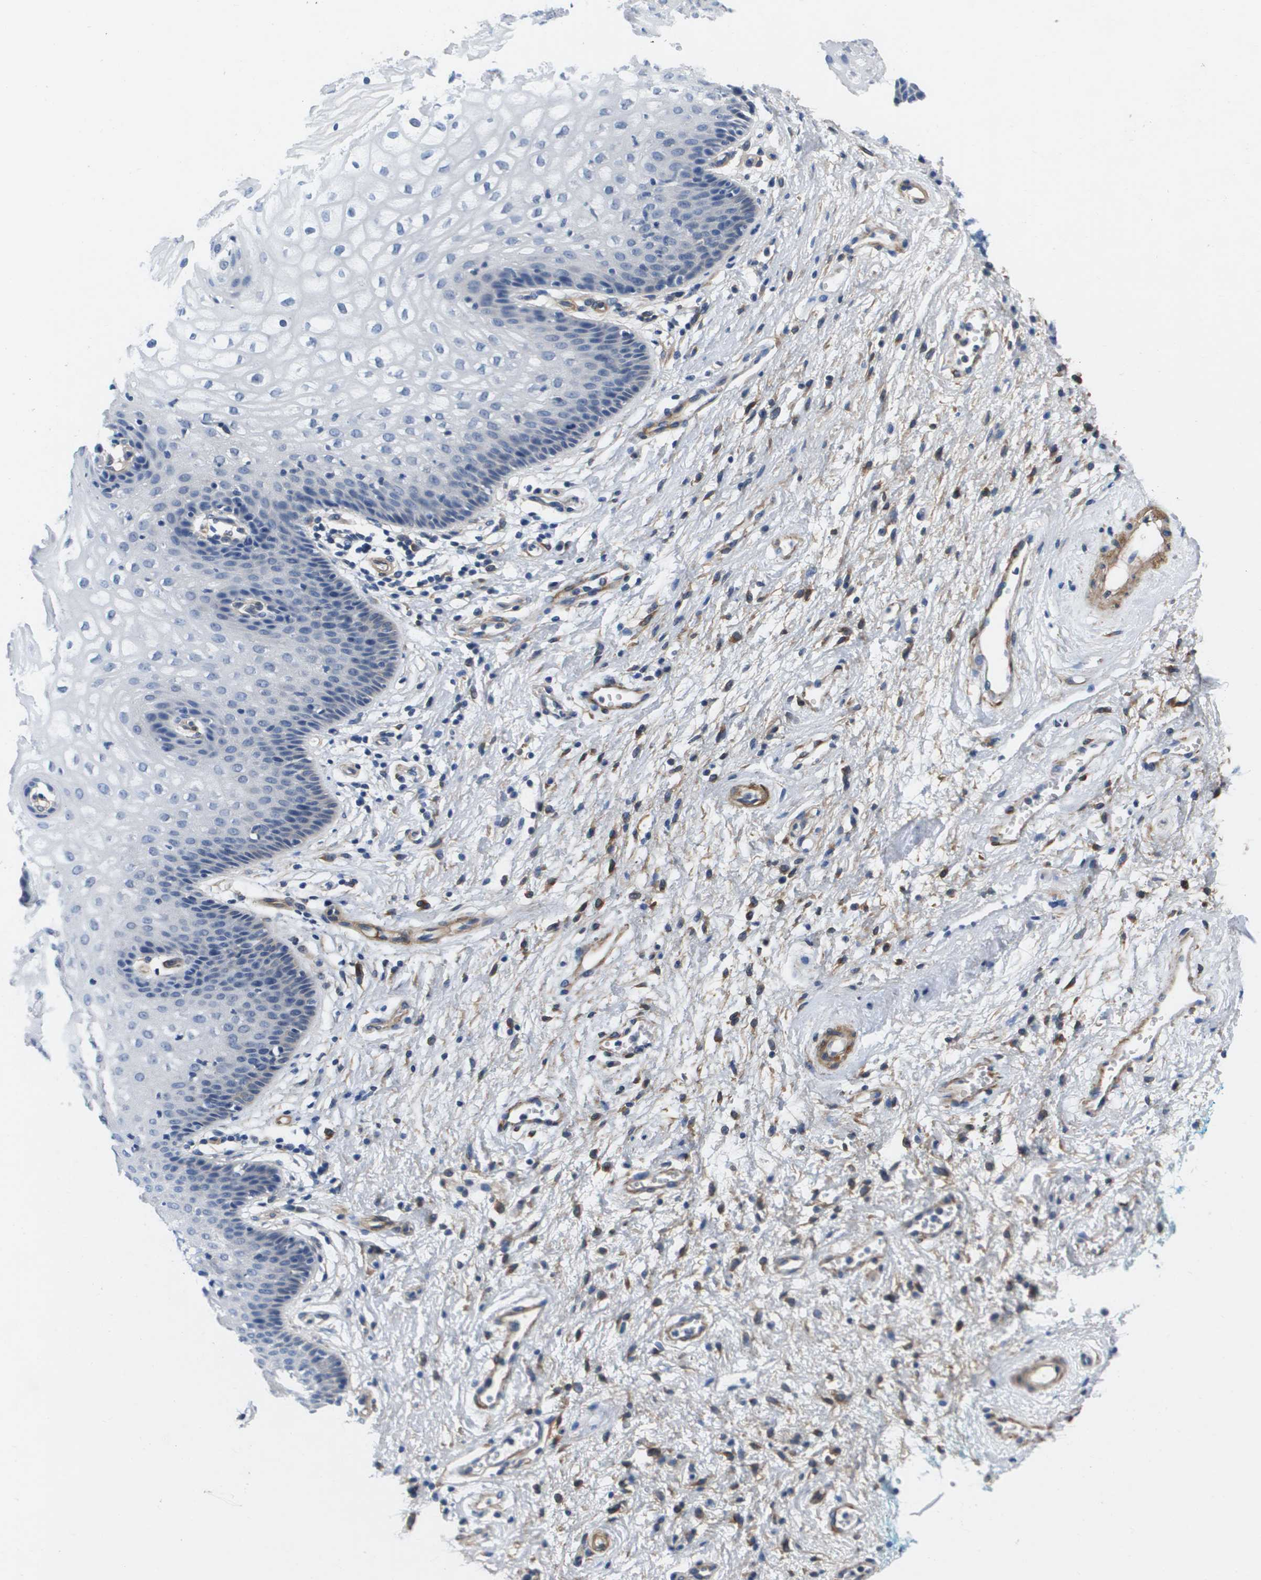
{"staining": {"intensity": "negative", "quantity": "none", "location": "none"}, "tissue": "vagina", "cell_type": "Squamous epithelial cells", "image_type": "normal", "snomed": [{"axis": "morphology", "description": "Normal tissue, NOS"}, {"axis": "topography", "description": "Vagina"}], "caption": "An image of vagina stained for a protein displays no brown staining in squamous epithelial cells. The staining was performed using DAB (3,3'-diaminobenzidine) to visualize the protein expression in brown, while the nuclei were stained in blue with hematoxylin (Magnification: 20x).", "gene": "LPP", "patient": {"sex": "female", "age": 34}}